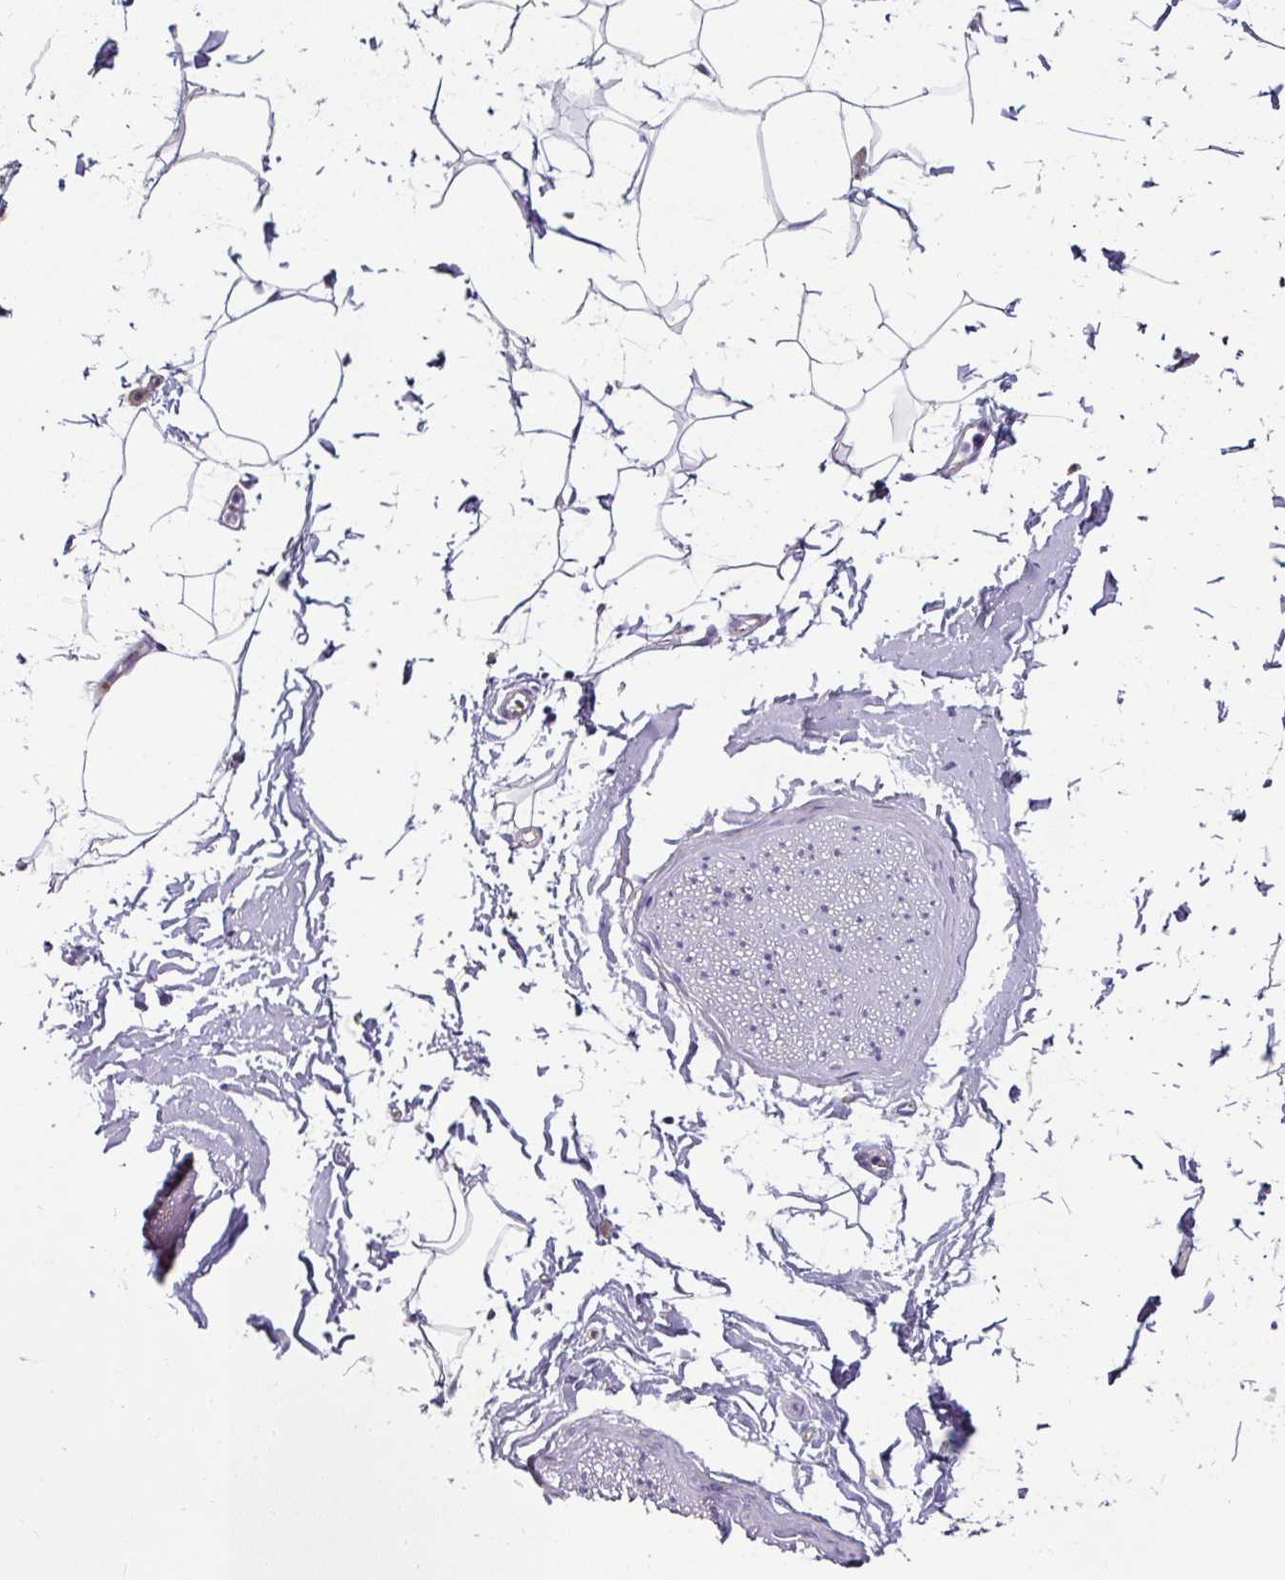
{"staining": {"intensity": "negative", "quantity": "none", "location": "none"}, "tissue": "adipose tissue", "cell_type": "Adipocytes", "image_type": "normal", "snomed": [{"axis": "morphology", "description": "Normal tissue, NOS"}, {"axis": "morphology", "description": "Adenocarcinoma, High grade"}, {"axis": "topography", "description": "Prostate"}, {"axis": "topography", "description": "Peripheral nerve tissue"}], "caption": "Adipocytes show no significant expression in unremarkable adipose tissue.", "gene": "JUP", "patient": {"sex": "male", "age": 68}}